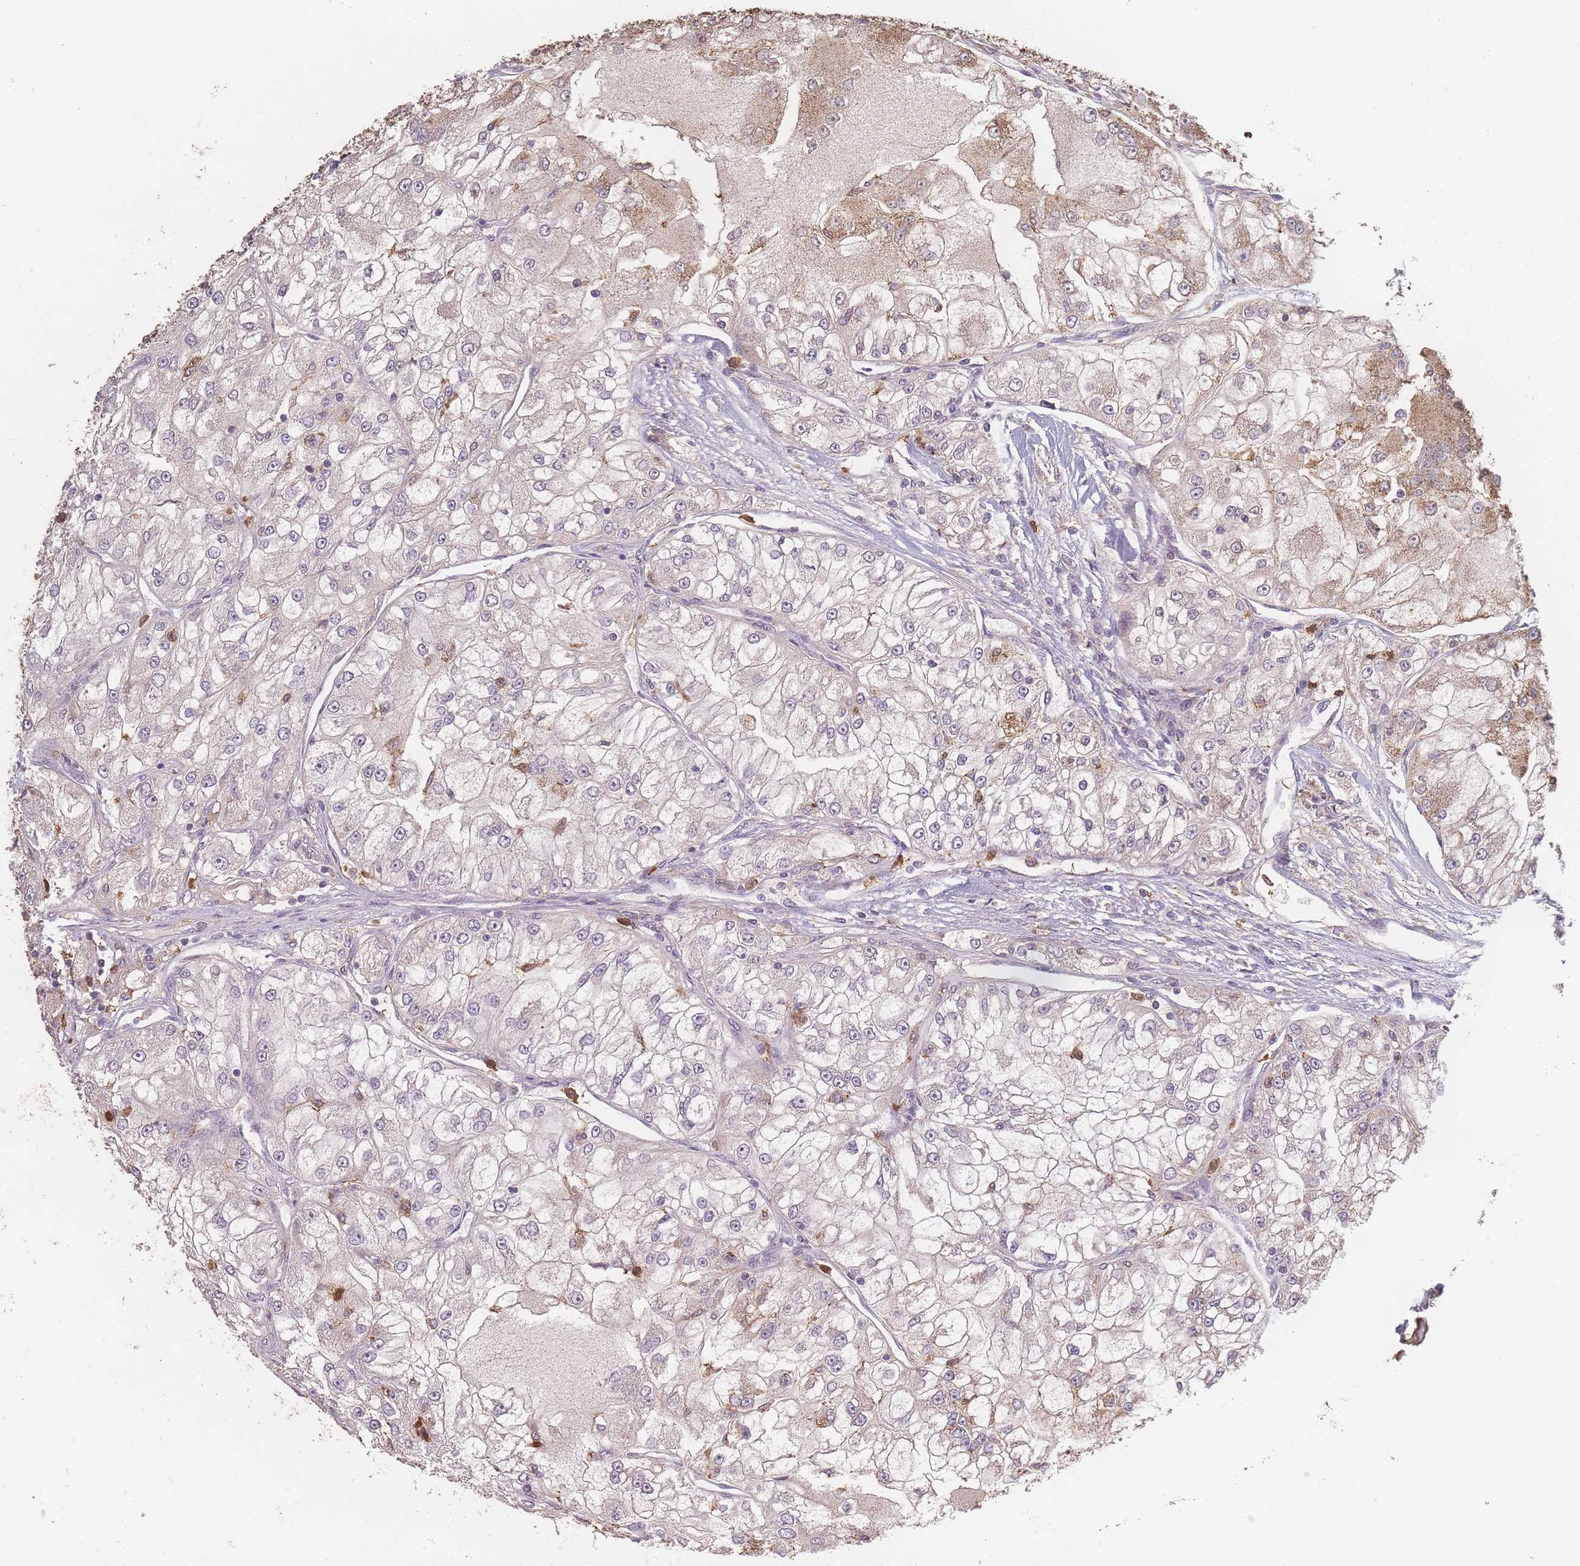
{"staining": {"intensity": "moderate", "quantity": "<25%", "location": "cytoplasmic/membranous"}, "tissue": "renal cancer", "cell_type": "Tumor cells", "image_type": "cancer", "snomed": [{"axis": "morphology", "description": "Adenocarcinoma, NOS"}, {"axis": "topography", "description": "Kidney"}], "caption": "Tumor cells exhibit low levels of moderate cytoplasmic/membranous positivity in approximately <25% of cells in adenocarcinoma (renal).", "gene": "BST1", "patient": {"sex": "female", "age": 72}}